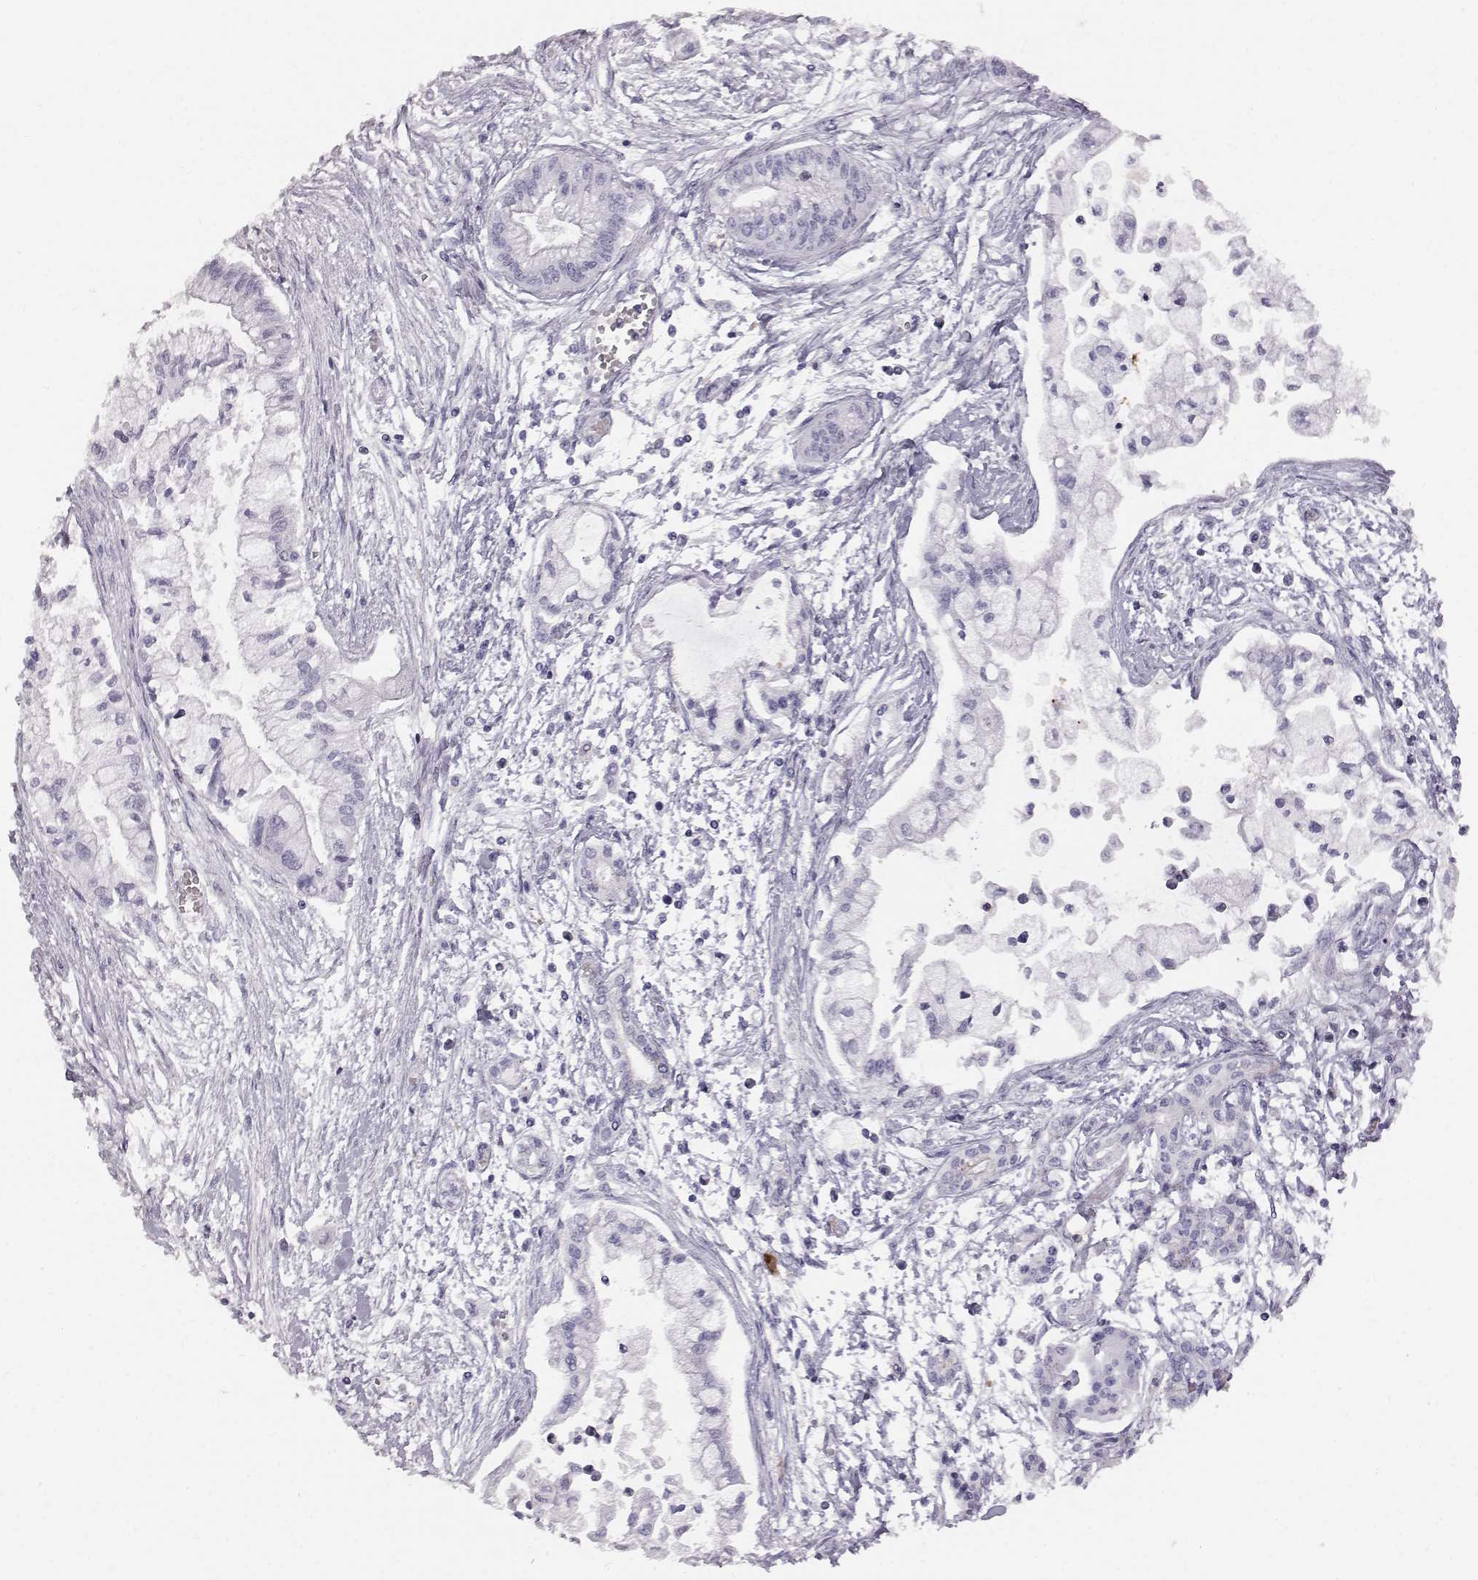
{"staining": {"intensity": "negative", "quantity": "none", "location": "none"}, "tissue": "pancreatic cancer", "cell_type": "Tumor cells", "image_type": "cancer", "snomed": [{"axis": "morphology", "description": "Adenocarcinoma, NOS"}, {"axis": "topography", "description": "Pancreas"}], "caption": "Pancreatic cancer stained for a protein using immunohistochemistry (IHC) shows no positivity tumor cells.", "gene": "KRTAP16-1", "patient": {"sex": "male", "age": 54}}